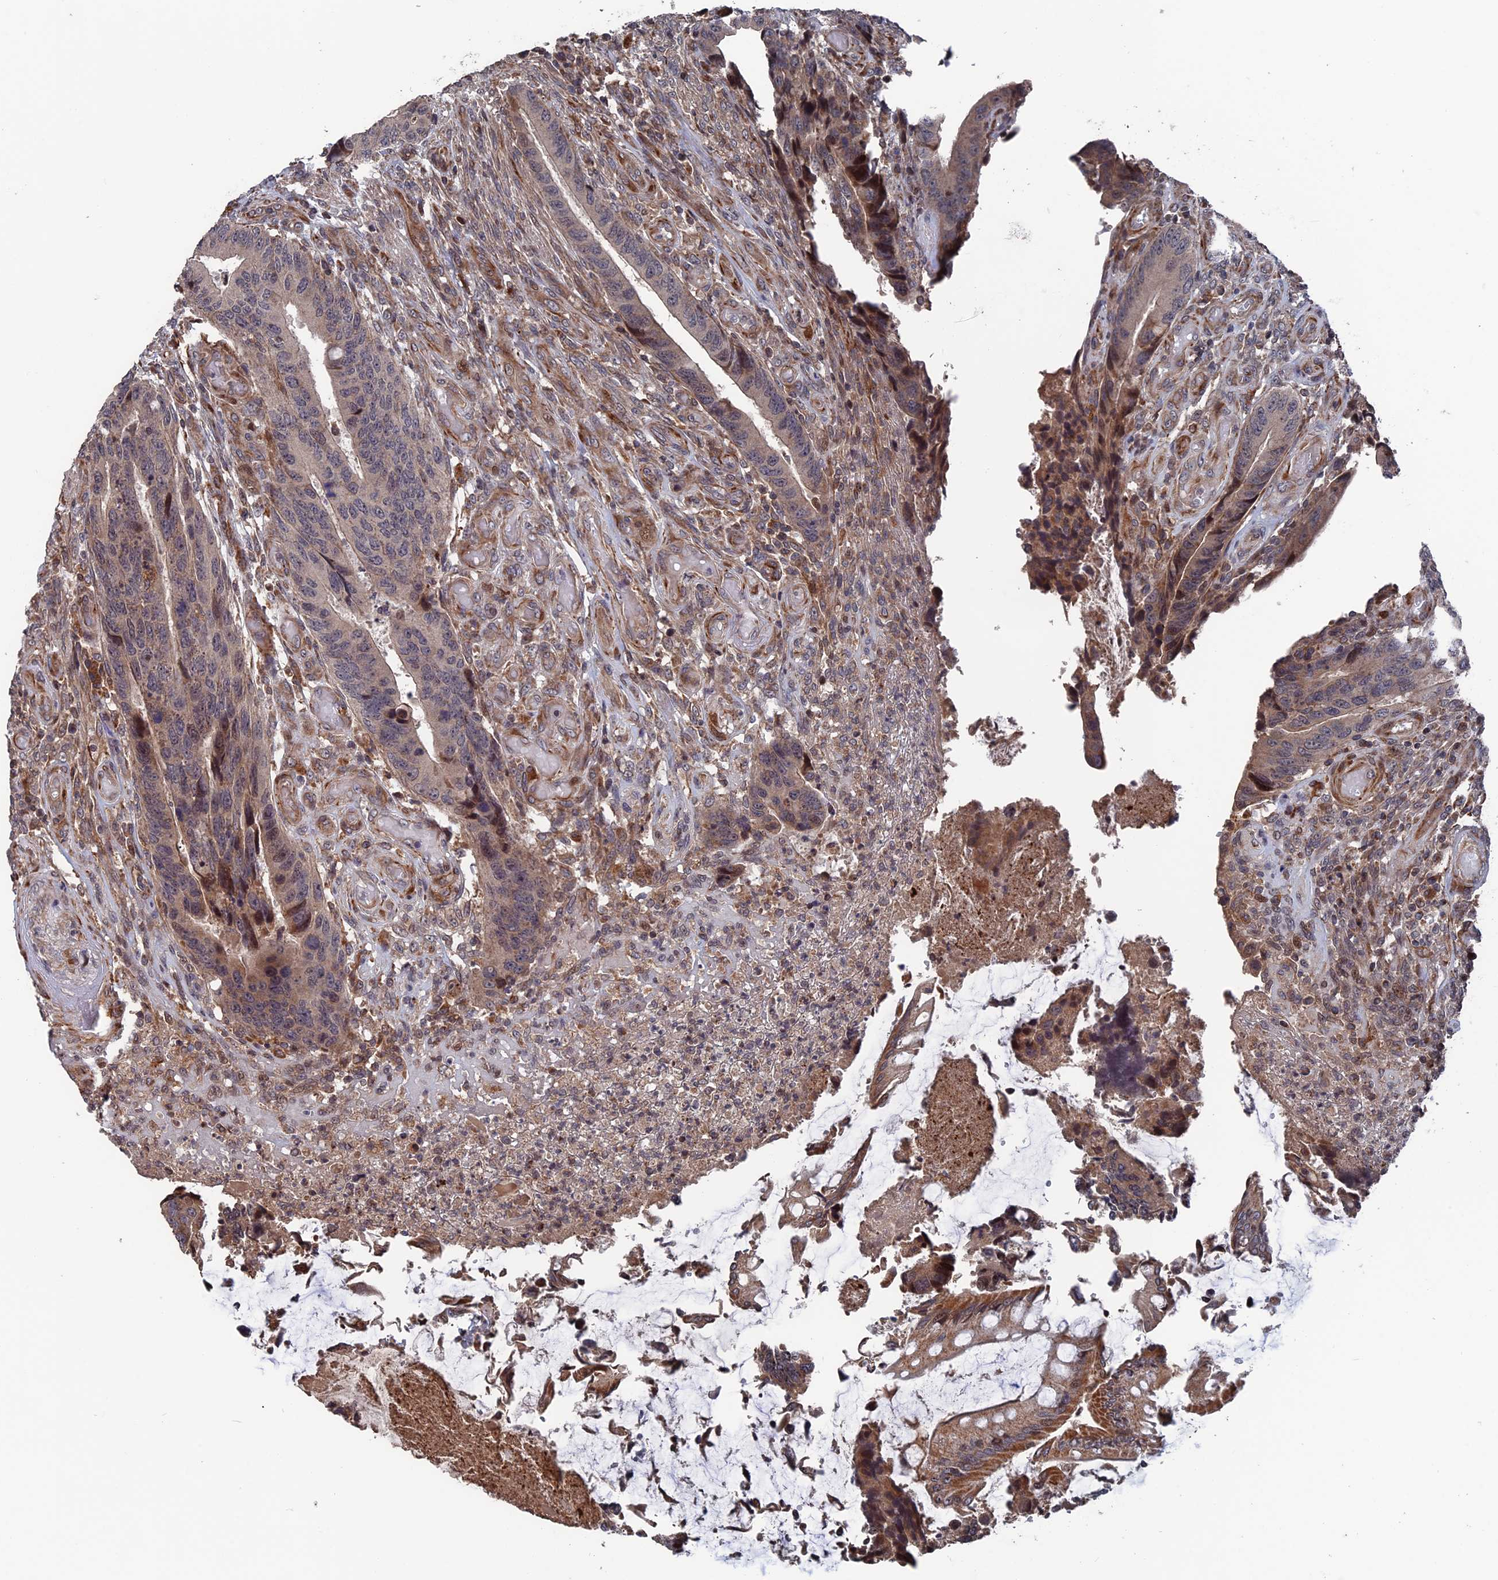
{"staining": {"intensity": "weak", "quantity": "<25%", "location": "cytoplasmic/membranous"}, "tissue": "colorectal cancer", "cell_type": "Tumor cells", "image_type": "cancer", "snomed": [{"axis": "morphology", "description": "Adenocarcinoma, NOS"}, {"axis": "topography", "description": "Colon"}], "caption": "Immunohistochemical staining of human colorectal cancer shows no significant positivity in tumor cells.", "gene": "PLA2G15", "patient": {"sex": "male", "age": 87}}